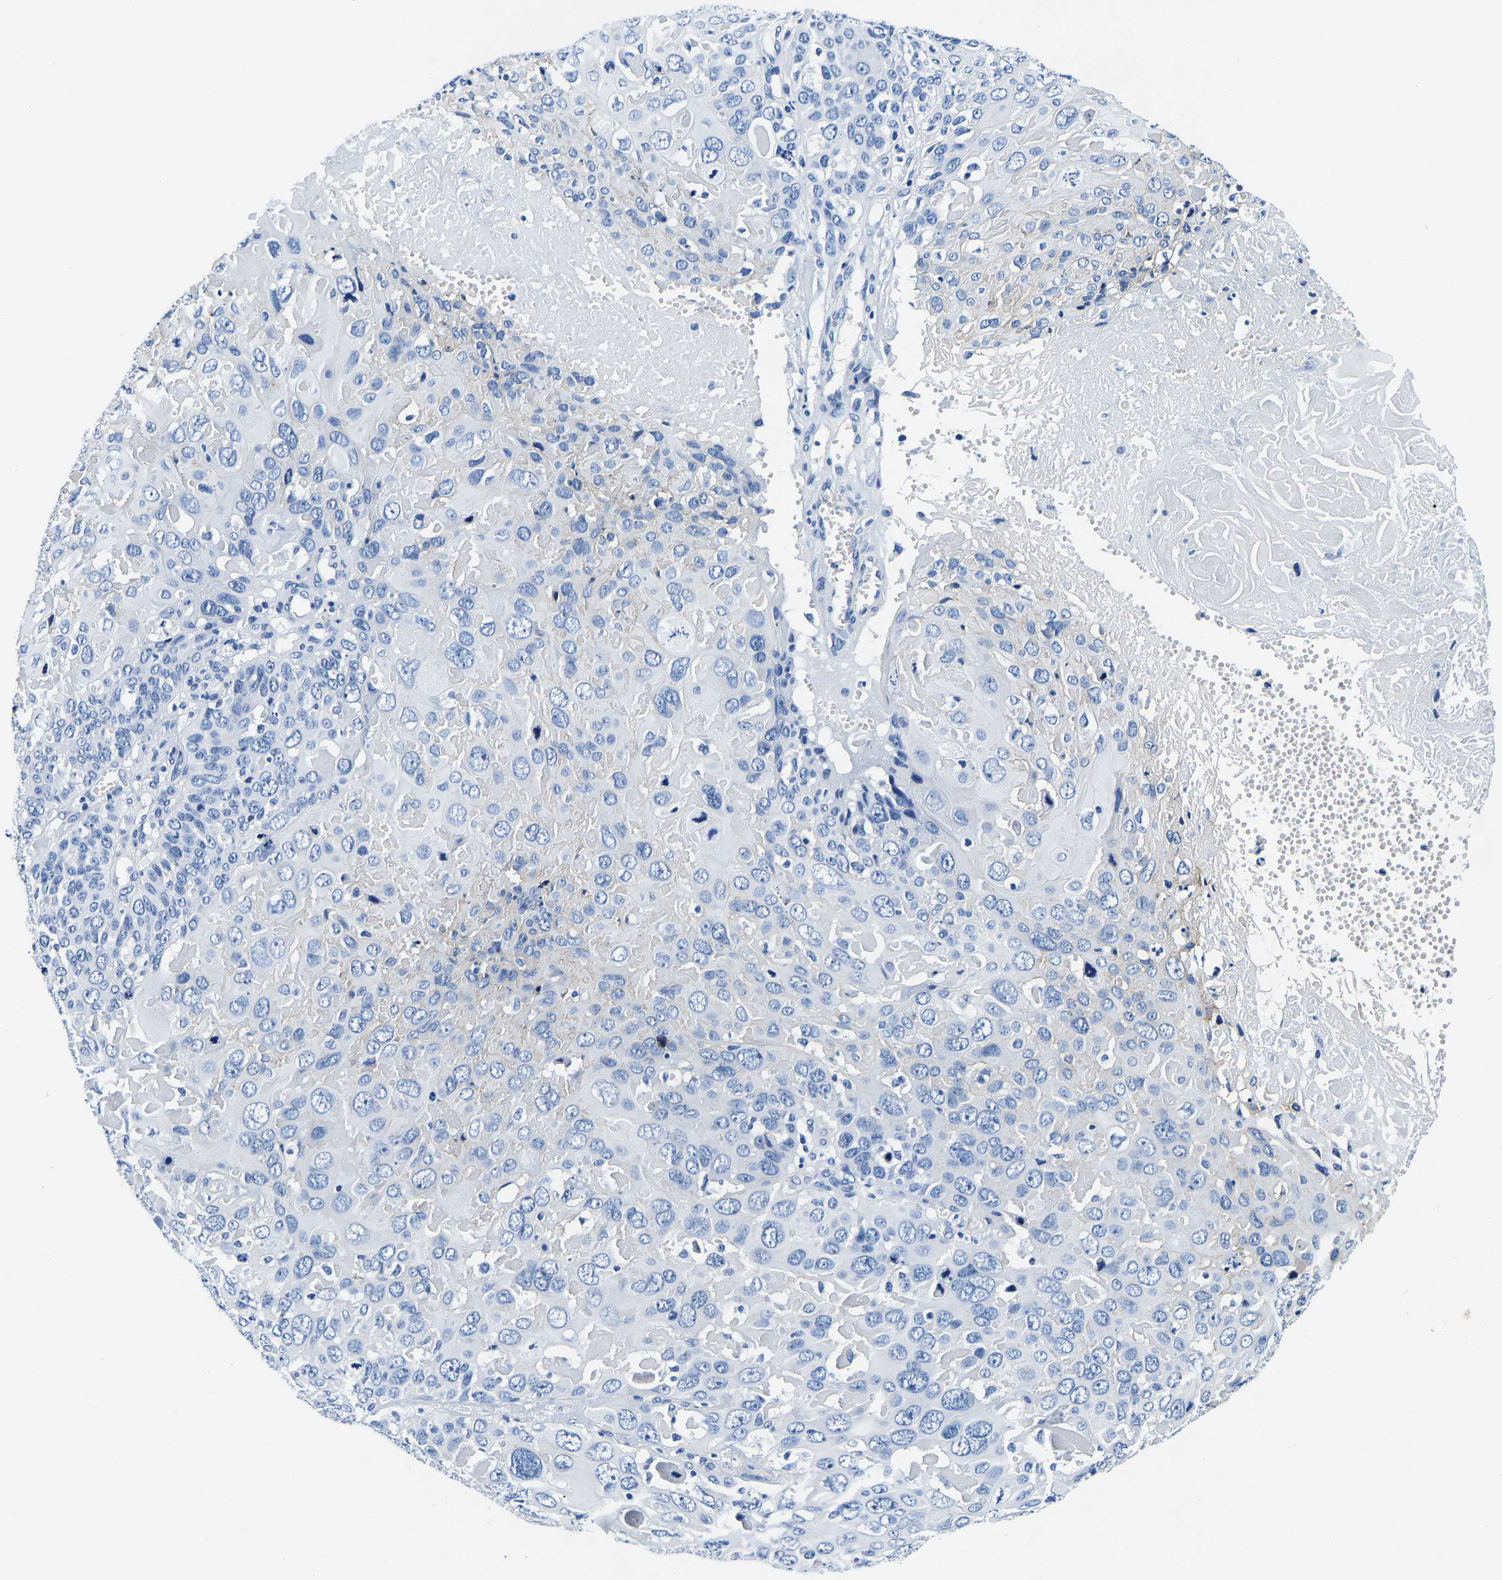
{"staining": {"intensity": "negative", "quantity": "none", "location": "none"}, "tissue": "cervical cancer", "cell_type": "Tumor cells", "image_type": "cancer", "snomed": [{"axis": "morphology", "description": "Squamous cell carcinoma, NOS"}, {"axis": "topography", "description": "Cervix"}], "caption": "Tumor cells are negative for brown protein staining in cervical cancer.", "gene": "ACO1", "patient": {"sex": "female", "age": 74}}